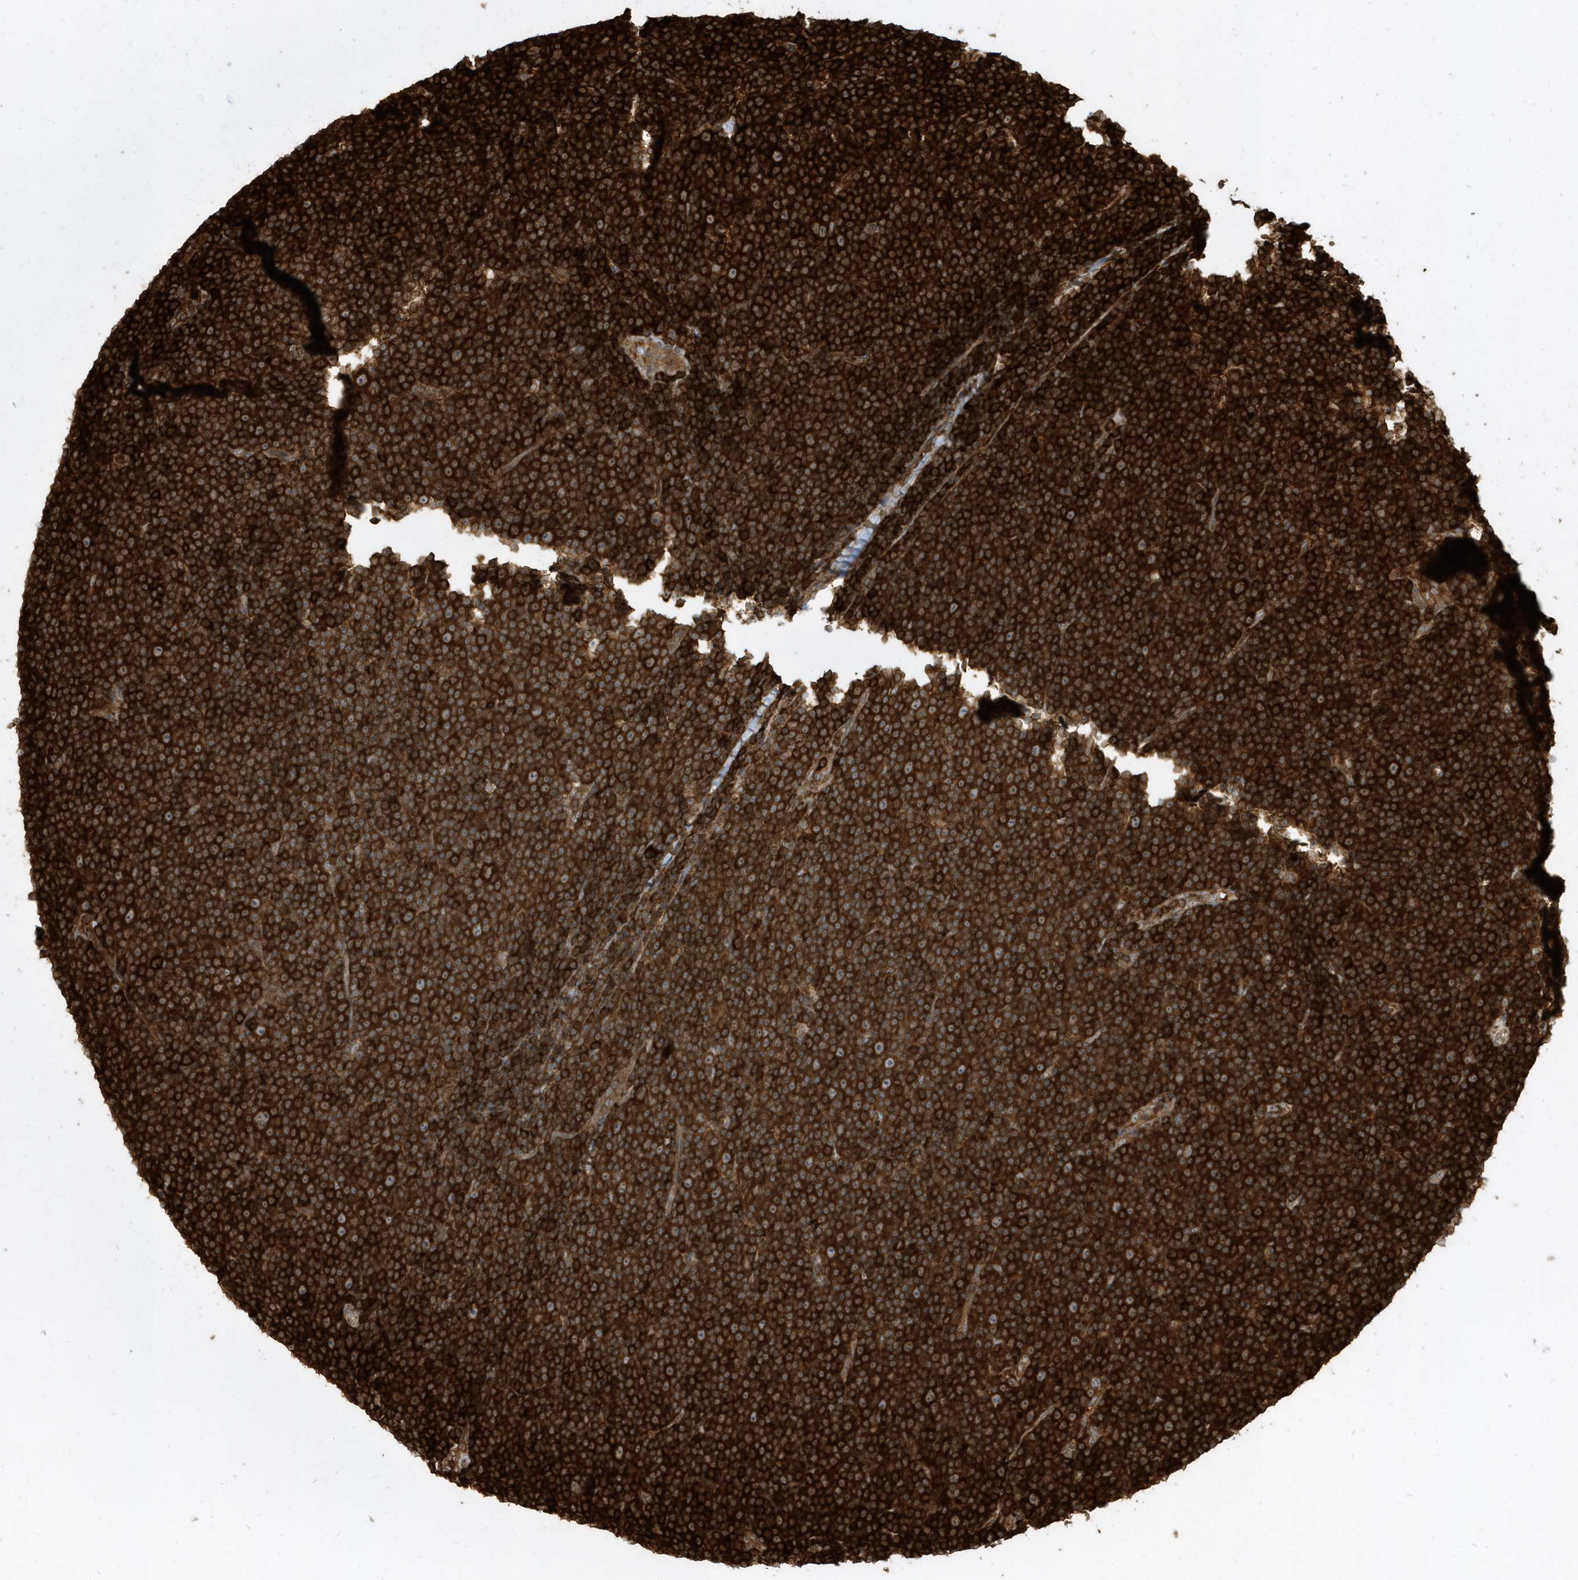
{"staining": {"intensity": "strong", "quantity": ">75%", "location": "cytoplasmic/membranous"}, "tissue": "lymphoma", "cell_type": "Tumor cells", "image_type": "cancer", "snomed": [{"axis": "morphology", "description": "Malignant lymphoma, non-Hodgkin's type, Low grade"}, {"axis": "topography", "description": "Lymph node"}], "caption": "Tumor cells show strong cytoplasmic/membranous positivity in about >75% of cells in lymphoma. (Stains: DAB in brown, nuclei in blue, Microscopy: brightfield microscopy at high magnification).", "gene": "CLCN6", "patient": {"sex": "female", "age": 67}}